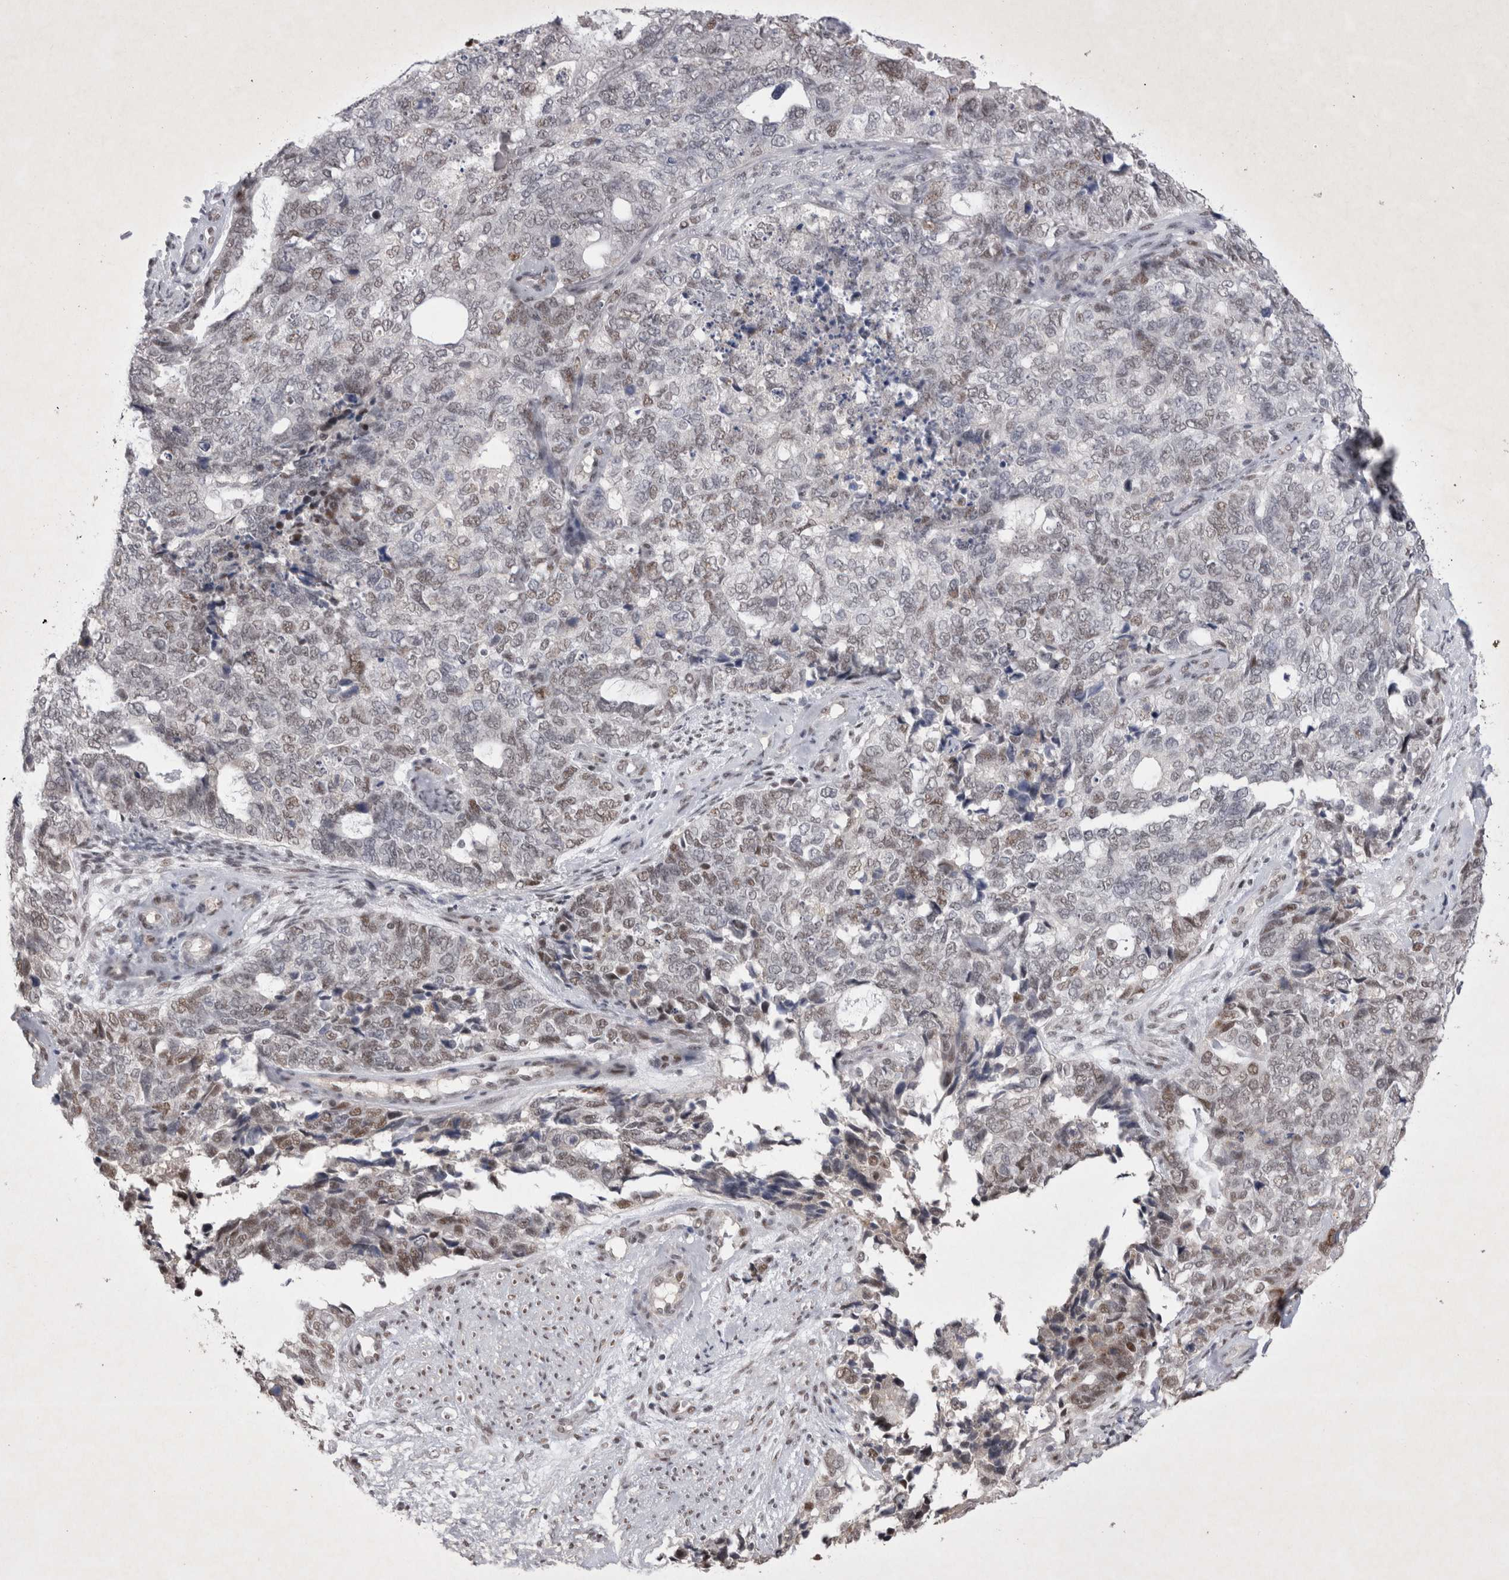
{"staining": {"intensity": "weak", "quantity": "25%-75%", "location": "nuclear"}, "tissue": "cervical cancer", "cell_type": "Tumor cells", "image_type": "cancer", "snomed": [{"axis": "morphology", "description": "Squamous cell carcinoma, NOS"}, {"axis": "topography", "description": "Cervix"}], "caption": "Immunohistochemistry image of neoplastic tissue: human cervical cancer stained using IHC displays low levels of weak protein expression localized specifically in the nuclear of tumor cells, appearing as a nuclear brown color.", "gene": "RBM6", "patient": {"sex": "female", "age": 63}}